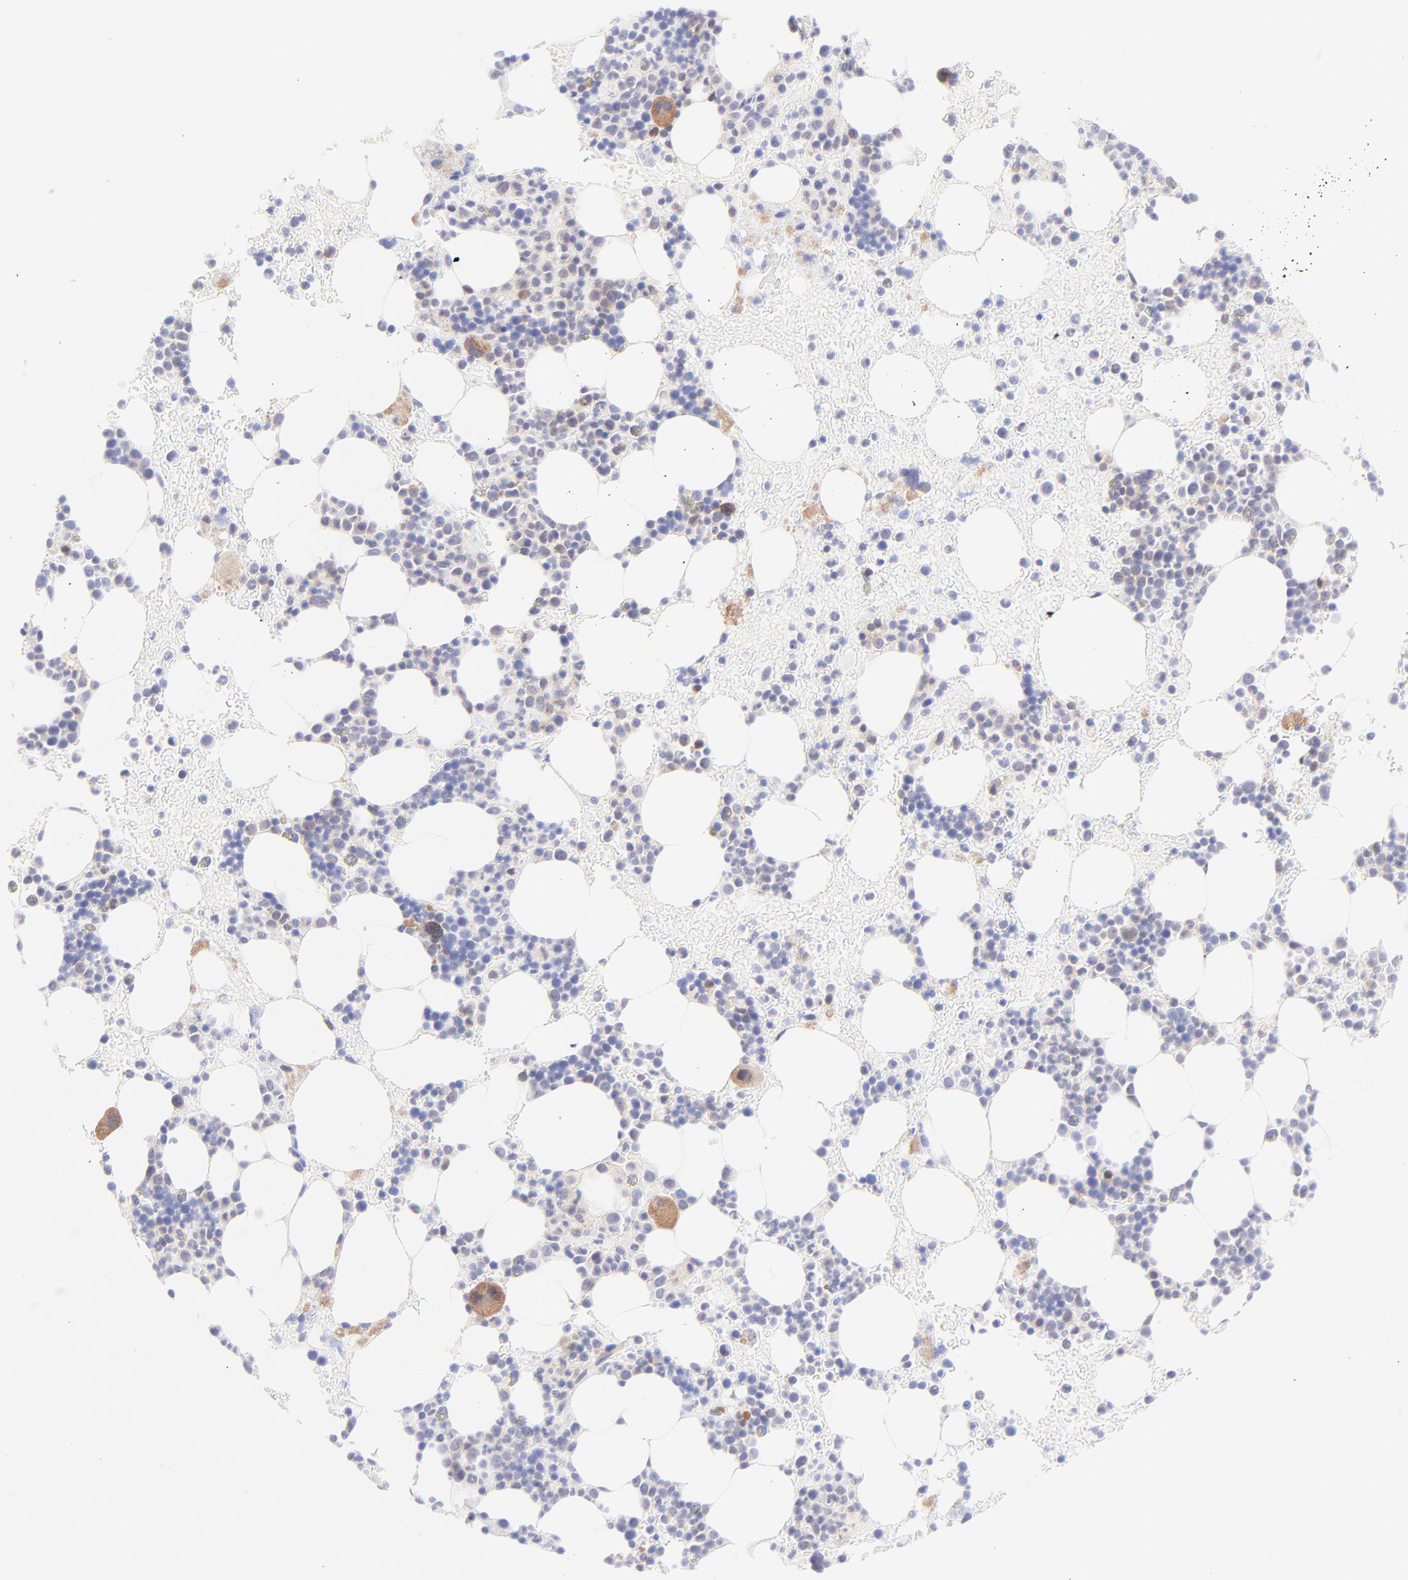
{"staining": {"intensity": "moderate", "quantity": "<25%", "location": "cytoplasmic/membranous"}, "tissue": "bone marrow", "cell_type": "Hematopoietic cells", "image_type": "normal", "snomed": [{"axis": "morphology", "description": "Normal tissue, NOS"}, {"axis": "topography", "description": "Bone marrow"}], "caption": "A low amount of moderate cytoplasmic/membranous positivity is appreciated in about <25% of hematopoietic cells in unremarkable bone marrow. (Brightfield microscopy of DAB IHC at high magnification).", "gene": "PBDC1", "patient": {"sex": "male", "age": 17}}